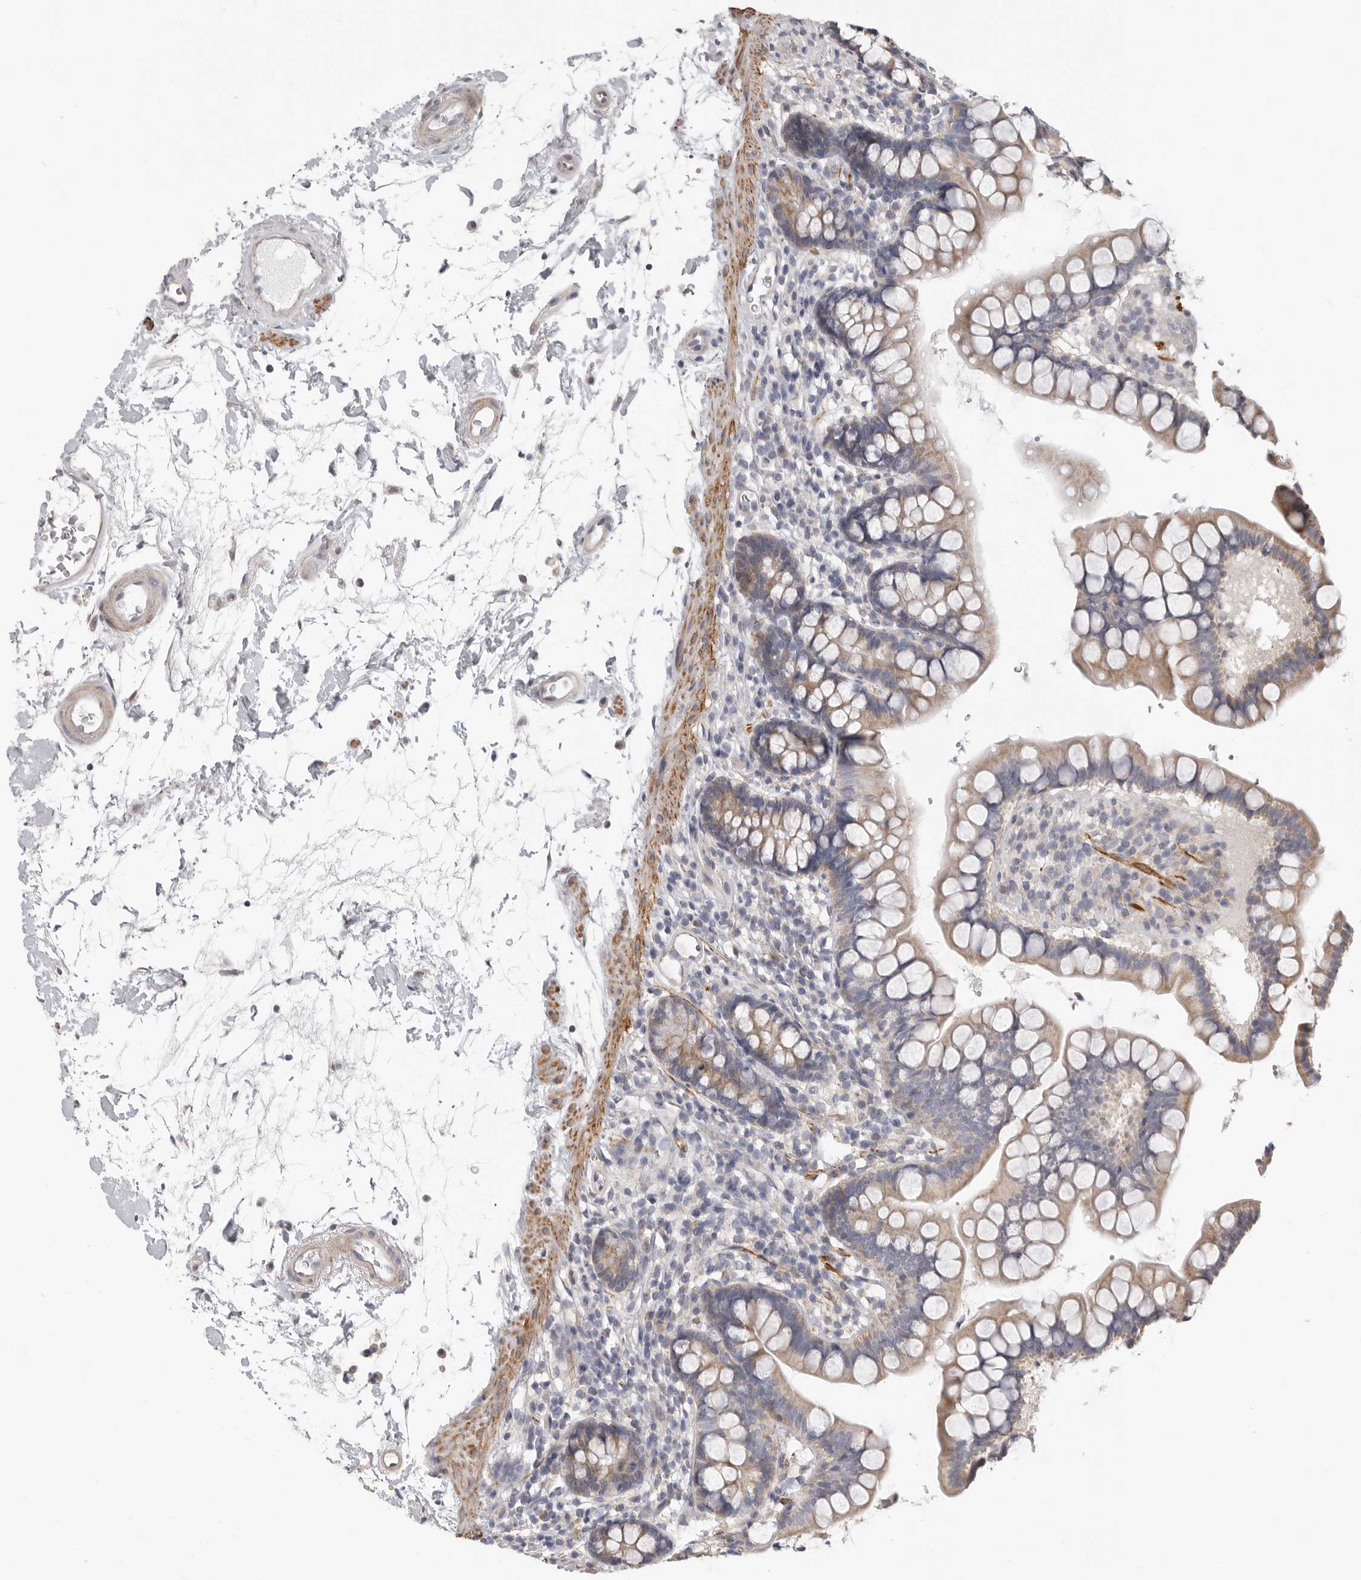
{"staining": {"intensity": "moderate", "quantity": ">75%", "location": "cytoplasmic/membranous"}, "tissue": "small intestine", "cell_type": "Glandular cells", "image_type": "normal", "snomed": [{"axis": "morphology", "description": "Normal tissue, NOS"}, {"axis": "topography", "description": "Small intestine"}], "caption": "Unremarkable small intestine reveals moderate cytoplasmic/membranous positivity in approximately >75% of glandular cells (Brightfield microscopy of DAB IHC at high magnification)..", "gene": "UNK", "patient": {"sex": "female", "age": 84}}